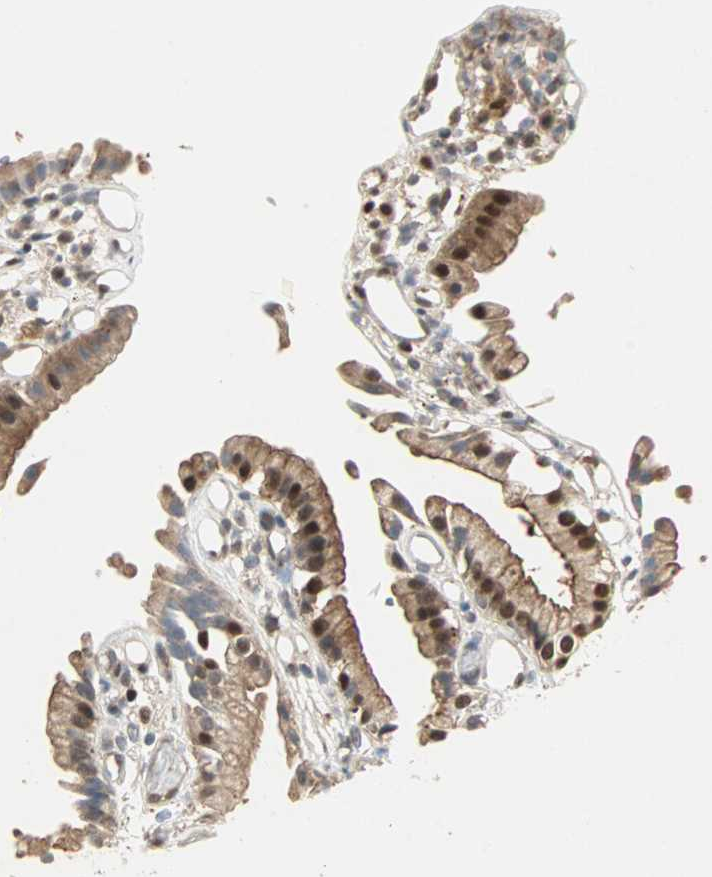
{"staining": {"intensity": "strong", "quantity": ">75%", "location": "cytoplasmic/membranous,nuclear"}, "tissue": "gallbladder", "cell_type": "Glandular cells", "image_type": "normal", "snomed": [{"axis": "morphology", "description": "Normal tissue, NOS"}, {"axis": "topography", "description": "Gallbladder"}], "caption": "IHC staining of unremarkable gallbladder, which reveals high levels of strong cytoplasmic/membranous,nuclear positivity in about >75% of glandular cells indicating strong cytoplasmic/membranous,nuclear protein expression. The staining was performed using DAB (brown) for protein detection and nuclei were counterstained in hematoxylin (blue).", "gene": "DRG2", "patient": {"sex": "male", "age": 65}}